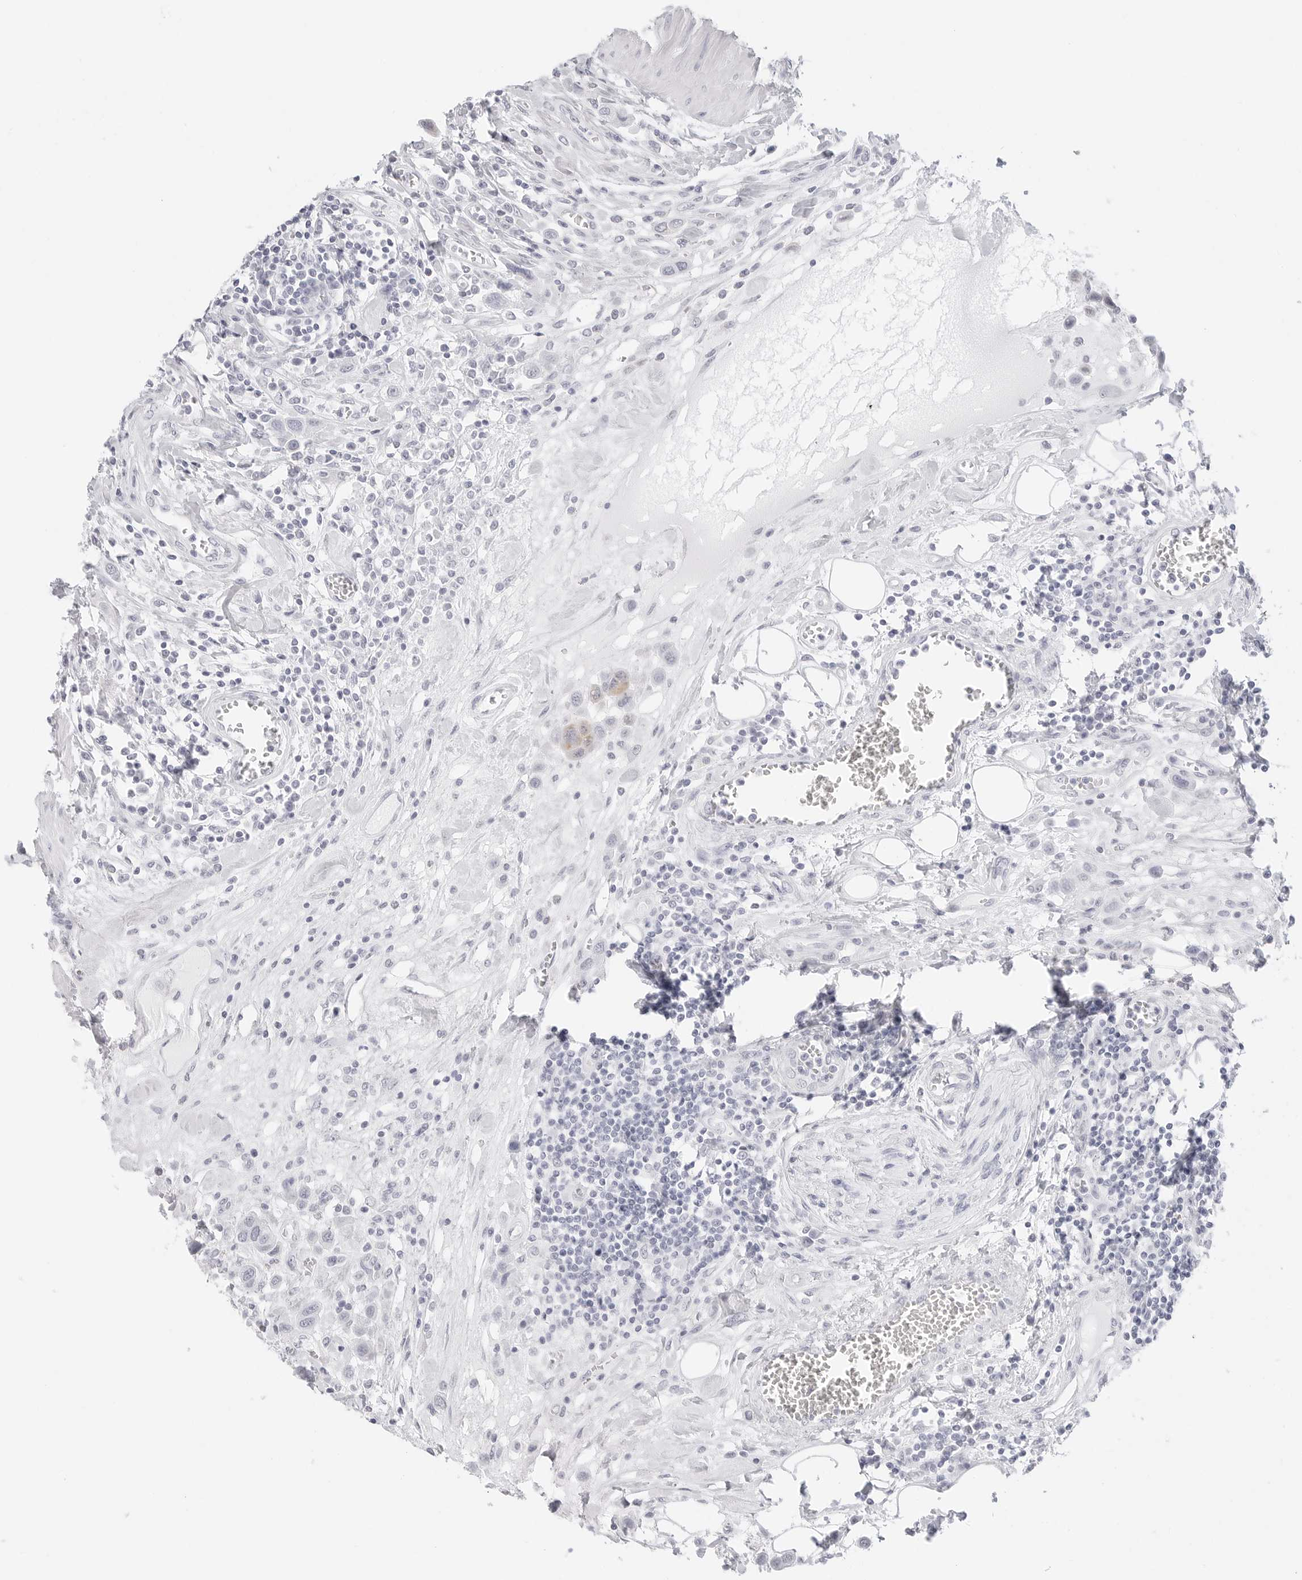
{"staining": {"intensity": "negative", "quantity": "none", "location": "none"}, "tissue": "urothelial cancer", "cell_type": "Tumor cells", "image_type": "cancer", "snomed": [{"axis": "morphology", "description": "Urothelial carcinoma, High grade"}, {"axis": "topography", "description": "Urinary bladder"}], "caption": "There is no significant expression in tumor cells of urothelial cancer.", "gene": "HMGCS2", "patient": {"sex": "male", "age": 50}}